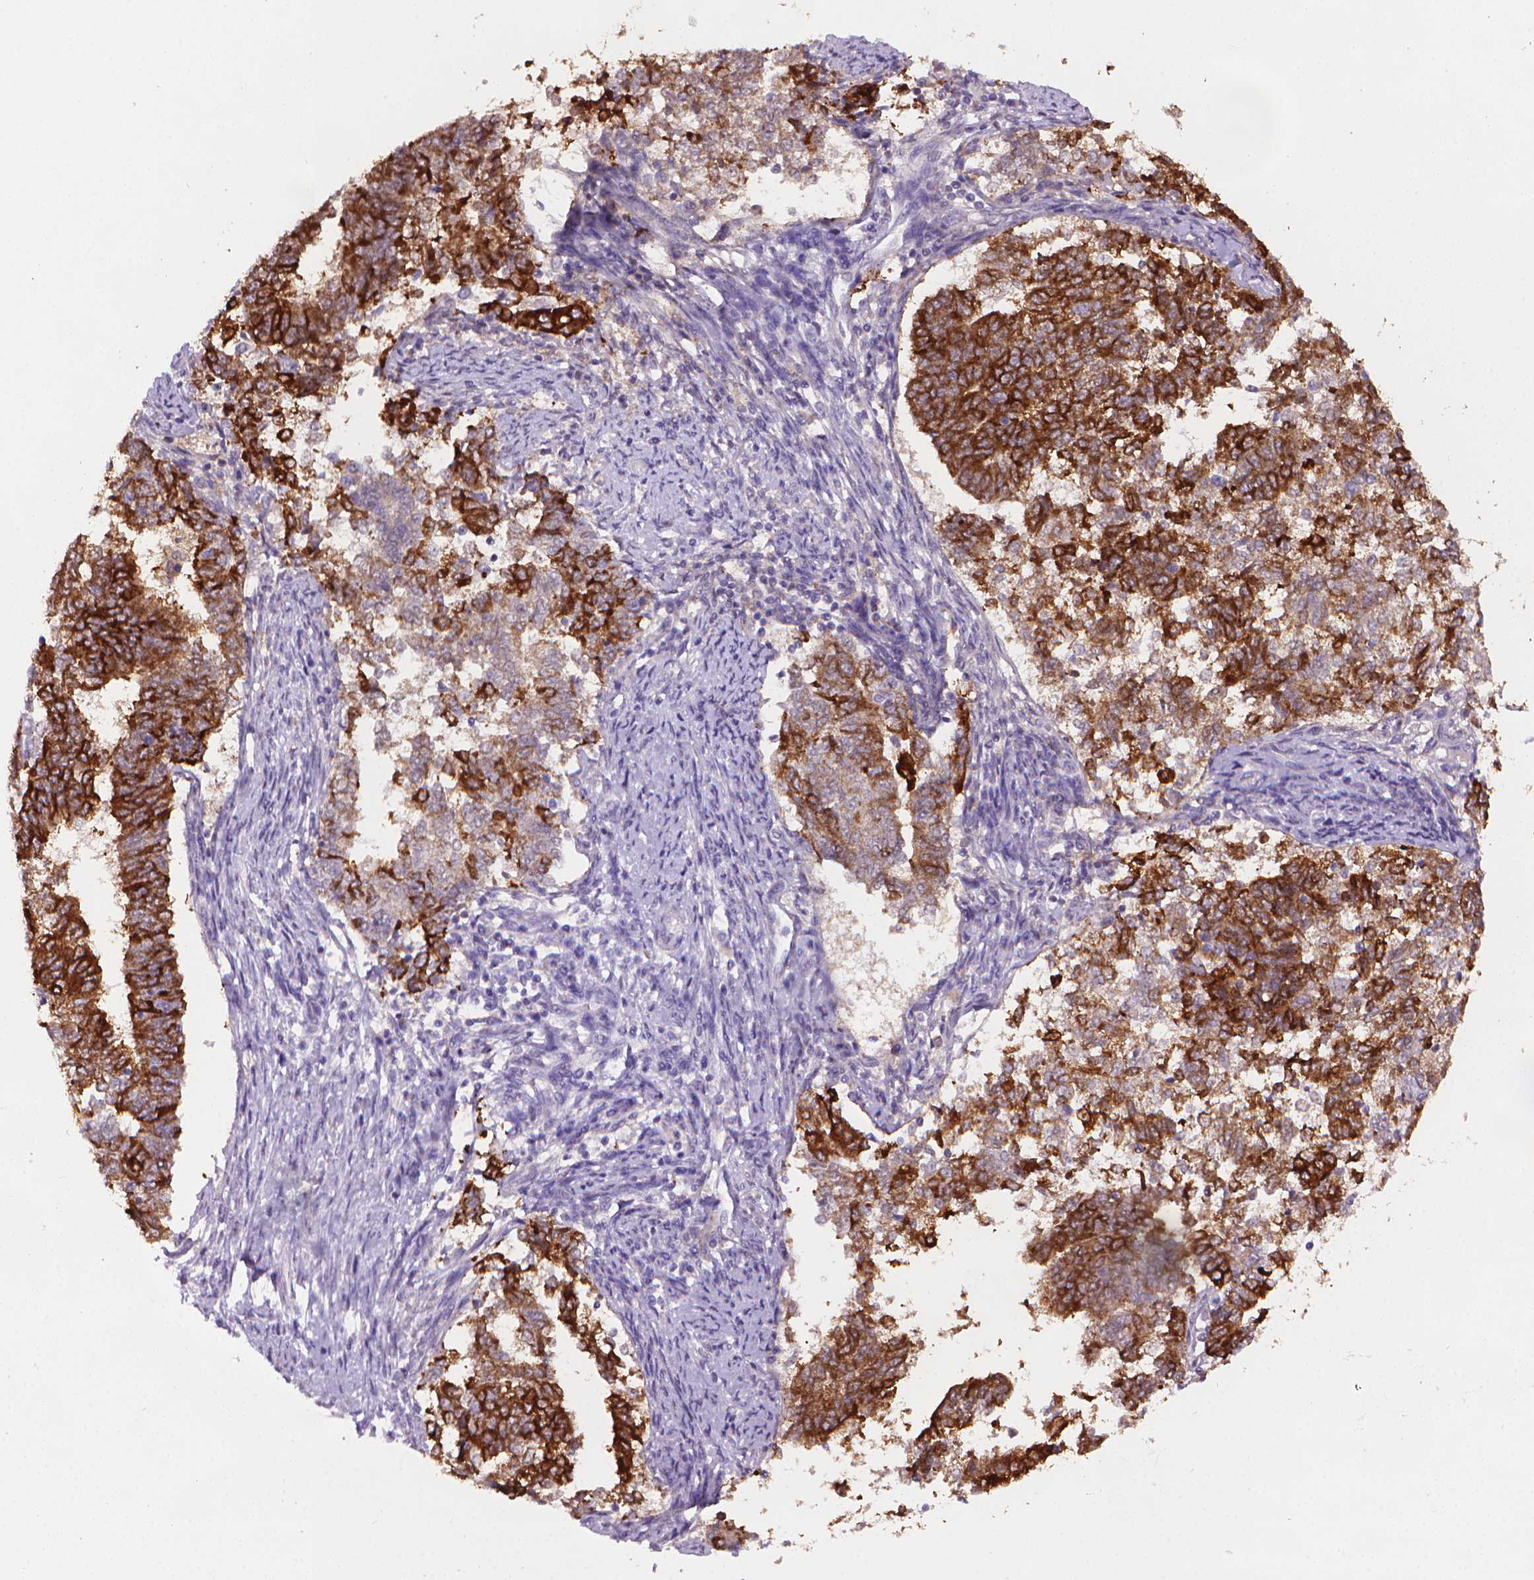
{"staining": {"intensity": "strong", "quantity": ">75%", "location": "cytoplasmic/membranous"}, "tissue": "endometrial cancer", "cell_type": "Tumor cells", "image_type": "cancer", "snomed": [{"axis": "morphology", "description": "Adenocarcinoma, NOS"}, {"axis": "topography", "description": "Endometrium"}], "caption": "This histopathology image shows immunohistochemistry staining of human endometrial adenocarcinoma, with high strong cytoplasmic/membranous expression in approximately >75% of tumor cells.", "gene": "MUC1", "patient": {"sex": "female", "age": 65}}